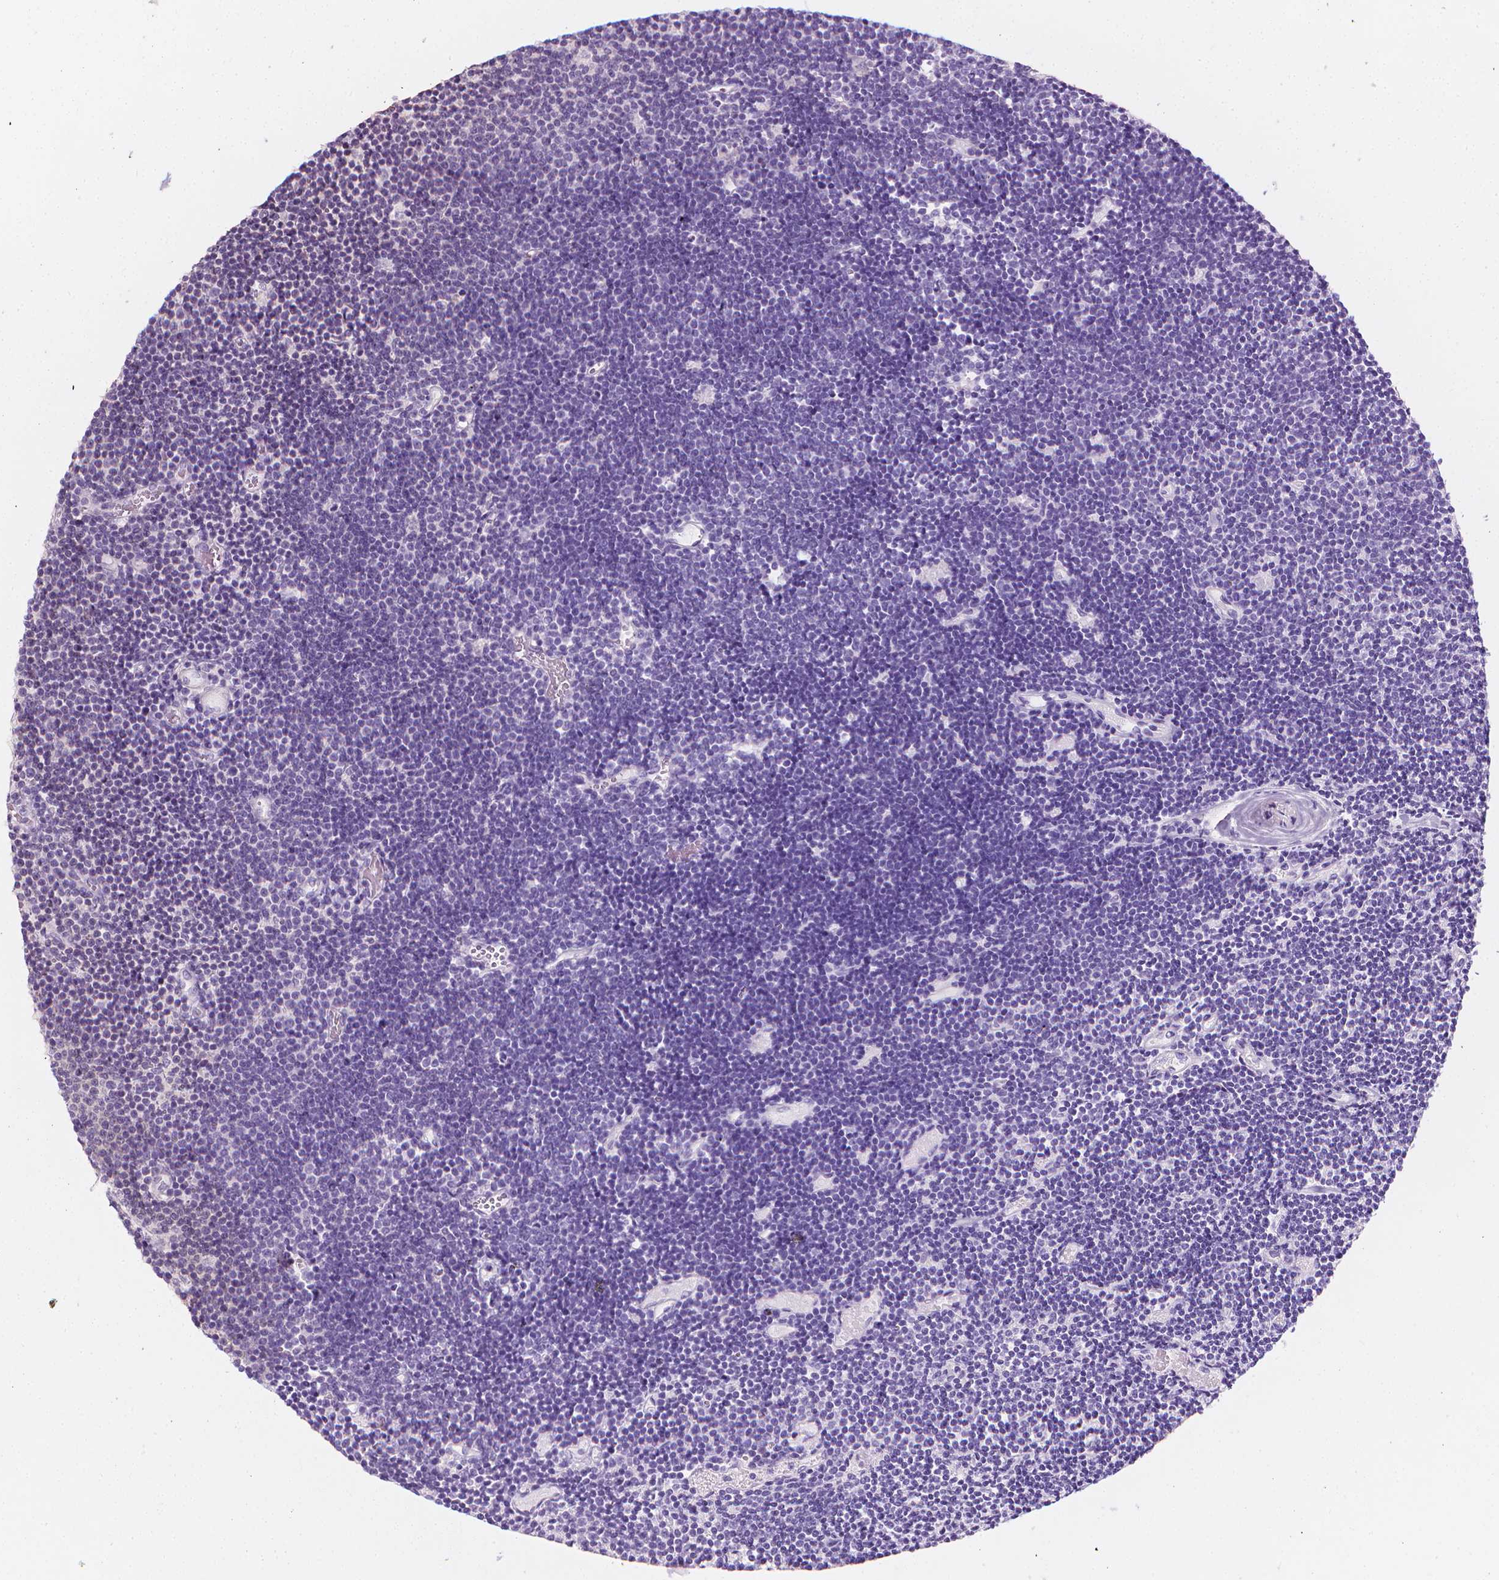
{"staining": {"intensity": "negative", "quantity": "none", "location": "none"}, "tissue": "lymphoma", "cell_type": "Tumor cells", "image_type": "cancer", "snomed": [{"axis": "morphology", "description": "Malignant lymphoma, non-Hodgkin's type, Low grade"}, {"axis": "topography", "description": "Brain"}], "caption": "A histopathology image of low-grade malignant lymphoma, non-Hodgkin's type stained for a protein displays no brown staining in tumor cells.", "gene": "DCAF8L1", "patient": {"sex": "female", "age": 66}}